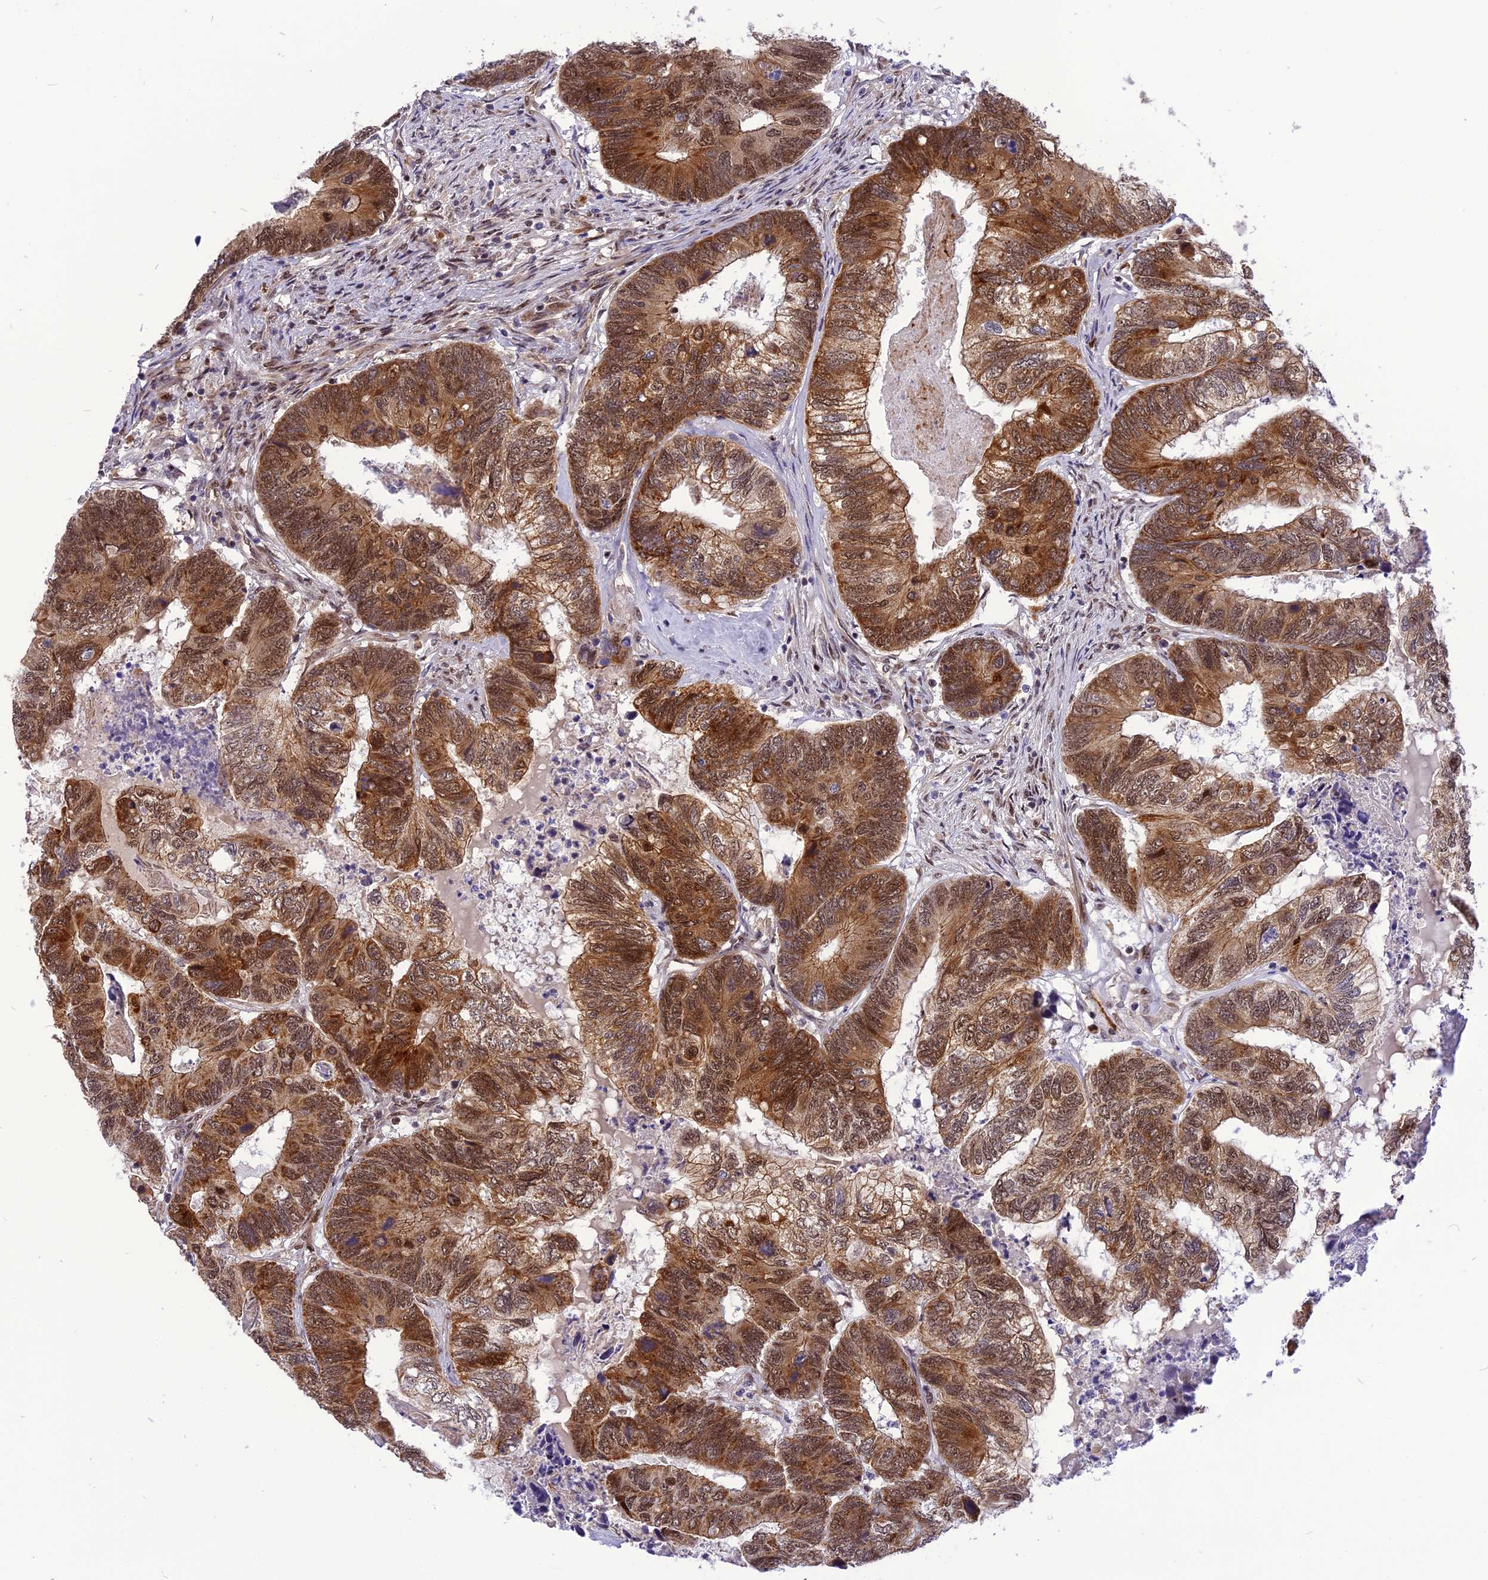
{"staining": {"intensity": "moderate", "quantity": ">75%", "location": "cytoplasmic/membranous,nuclear"}, "tissue": "colorectal cancer", "cell_type": "Tumor cells", "image_type": "cancer", "snomed": [{"axis": "morphology", "description": "Adenocarcinoma, NOS"}, {"axis": "topography", "description": "Colon"}], "caption": "An immunohistochemistry image of tumor tissue is shown. Protein staining in brown highlights moderate cytoplasmic/membranous and nuclear positivity in colorectal cancer within tumor cells. (DAB (3,3'-diaminobenzidine) IHC, brown staining for protein, blue staining for nuclei).", "gene": "CMC1", "patient": {"sex": "female", "age": 67}}